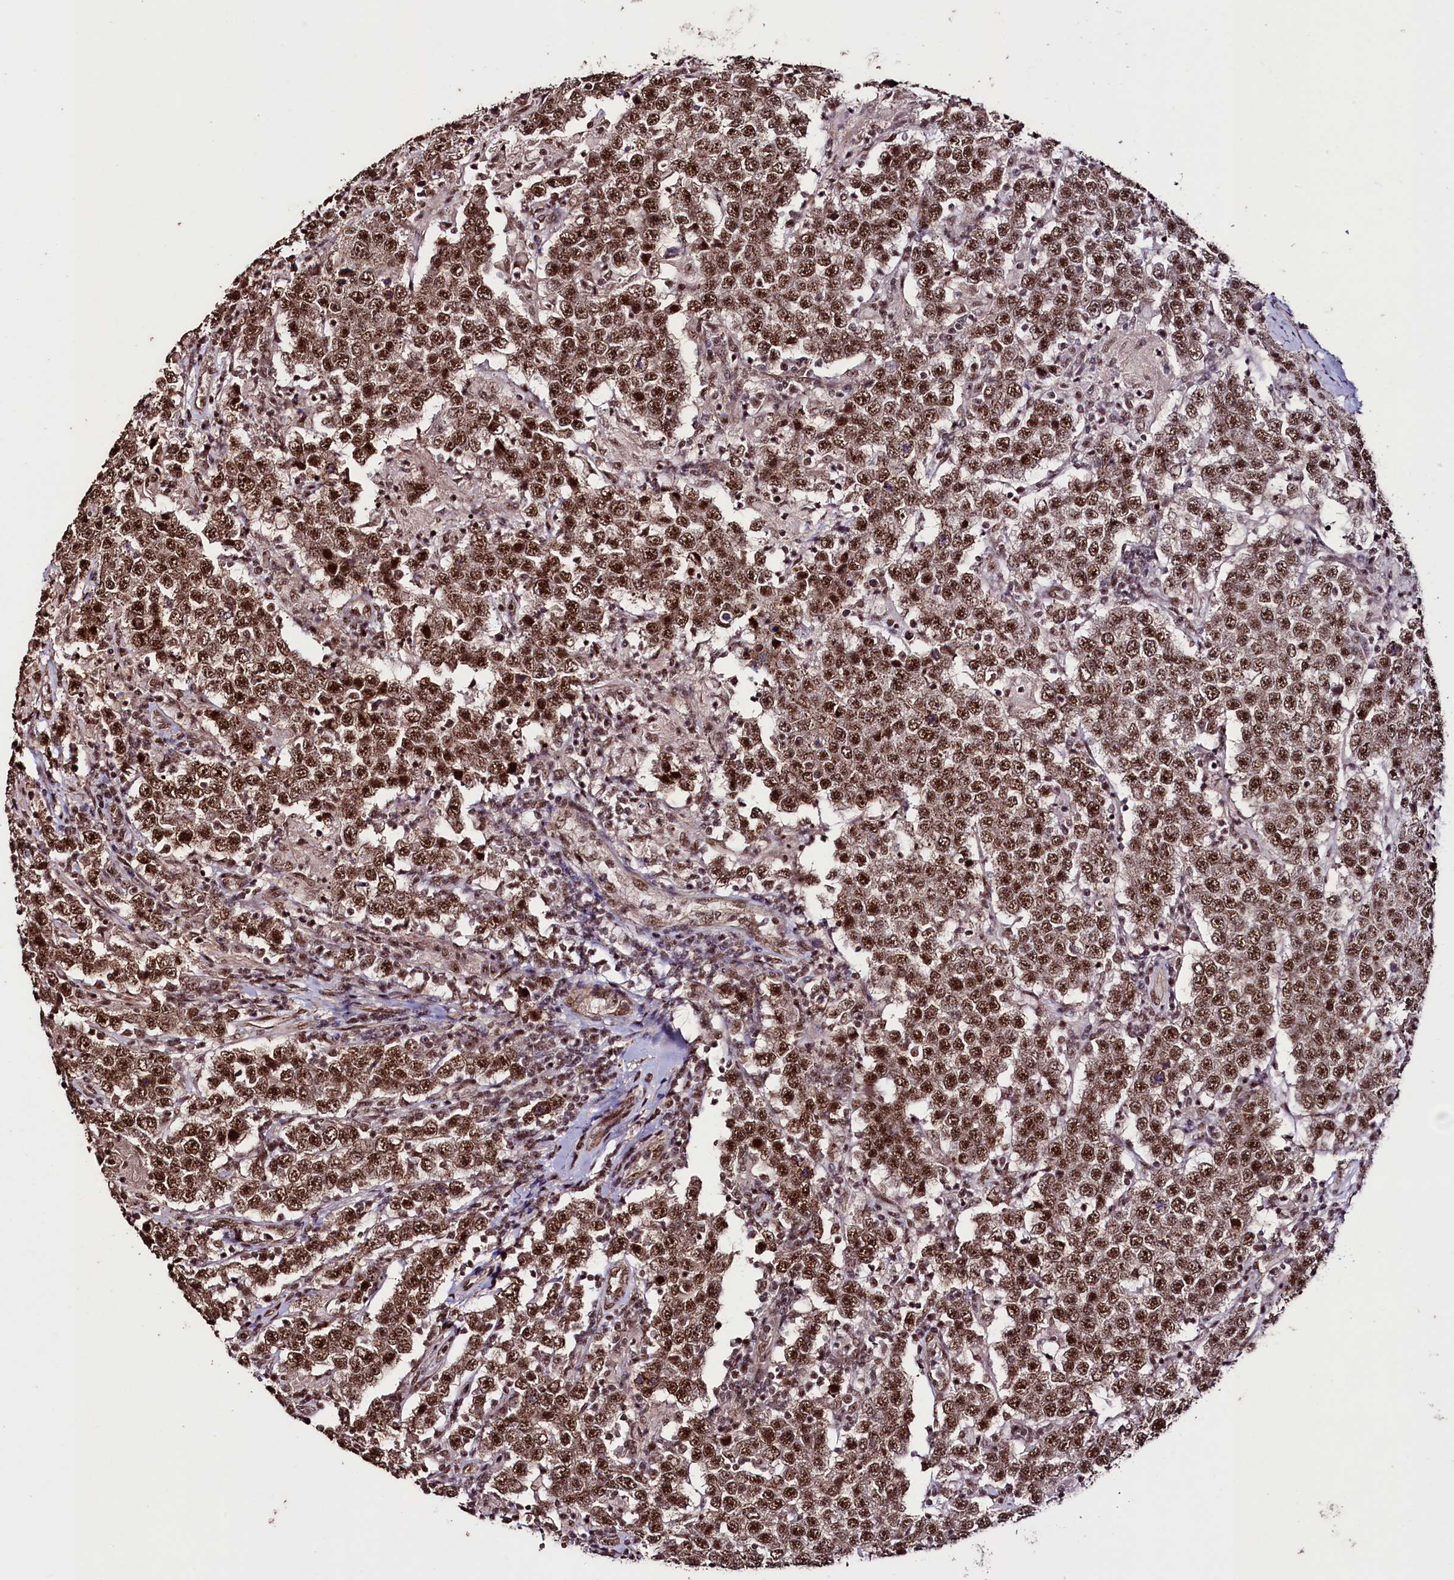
{"staining": {"intensity": "strong", "quantity": ">75%", "location": "nuclear"}, "tissue": "testis cancer", "cell_type": "Tumor cells", "image_type": "cancer", "snomed": [{"axis": "morphology", "description": "Normal tissue, NOS"}, {"axis": "morphology", "description": "Urothelial carcinoma, High grade"}, {"axis": "morphology", "description": "Seminoma, NOS"}, {"axis": "morphology", "description": "Carcinoma, Embryonal, NOS"}, {"axis": "topography", "description": "Urinary bladder"}, {"axis": "topography", "description": "Testis"}], "caption": "The immunohistochemical stain highlights strong nuclear positivity in tumor cells of embryonal carcinoma (testis) tissue.", "gene": "SFSWAP", "patient": {"sex": "male", "age": 41}}